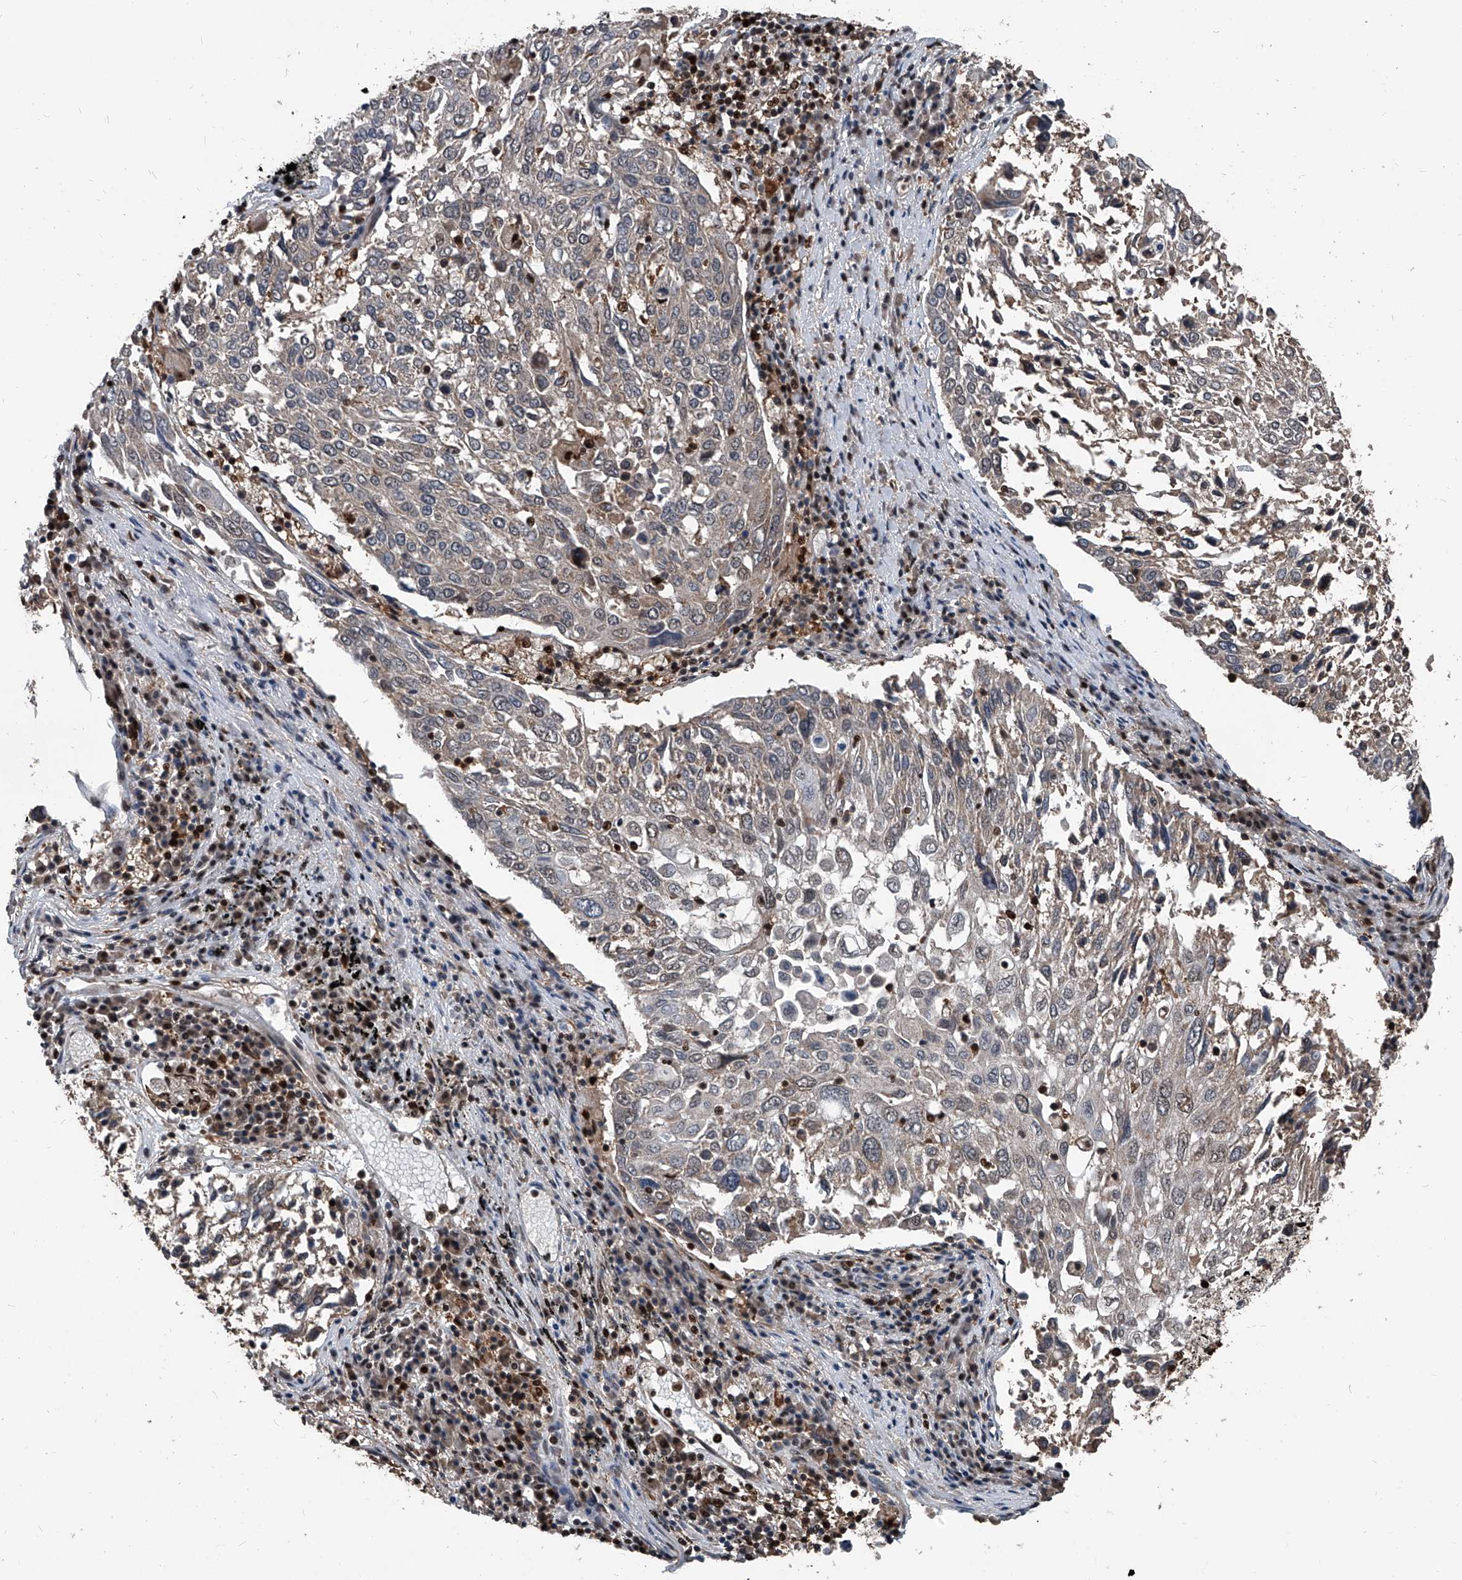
{"staining": {"intensity": "negative", "quantity": "none", "location": "none"}, "tissue": "lung cancer", "cell_type": "Tumor cells", "image_type": "cancer", "snomed": [{"axis": "morphology", "description": "Squamous cell carcinoma, NOS"}, {"axis": "topography", "description": "Lung"}], "caption": "Tumor cells are negative for brown protein staining in squamous cell carcinoma (lung).", "gene": "FKBP5", "patient": {"sex": "male", "age": 65}}